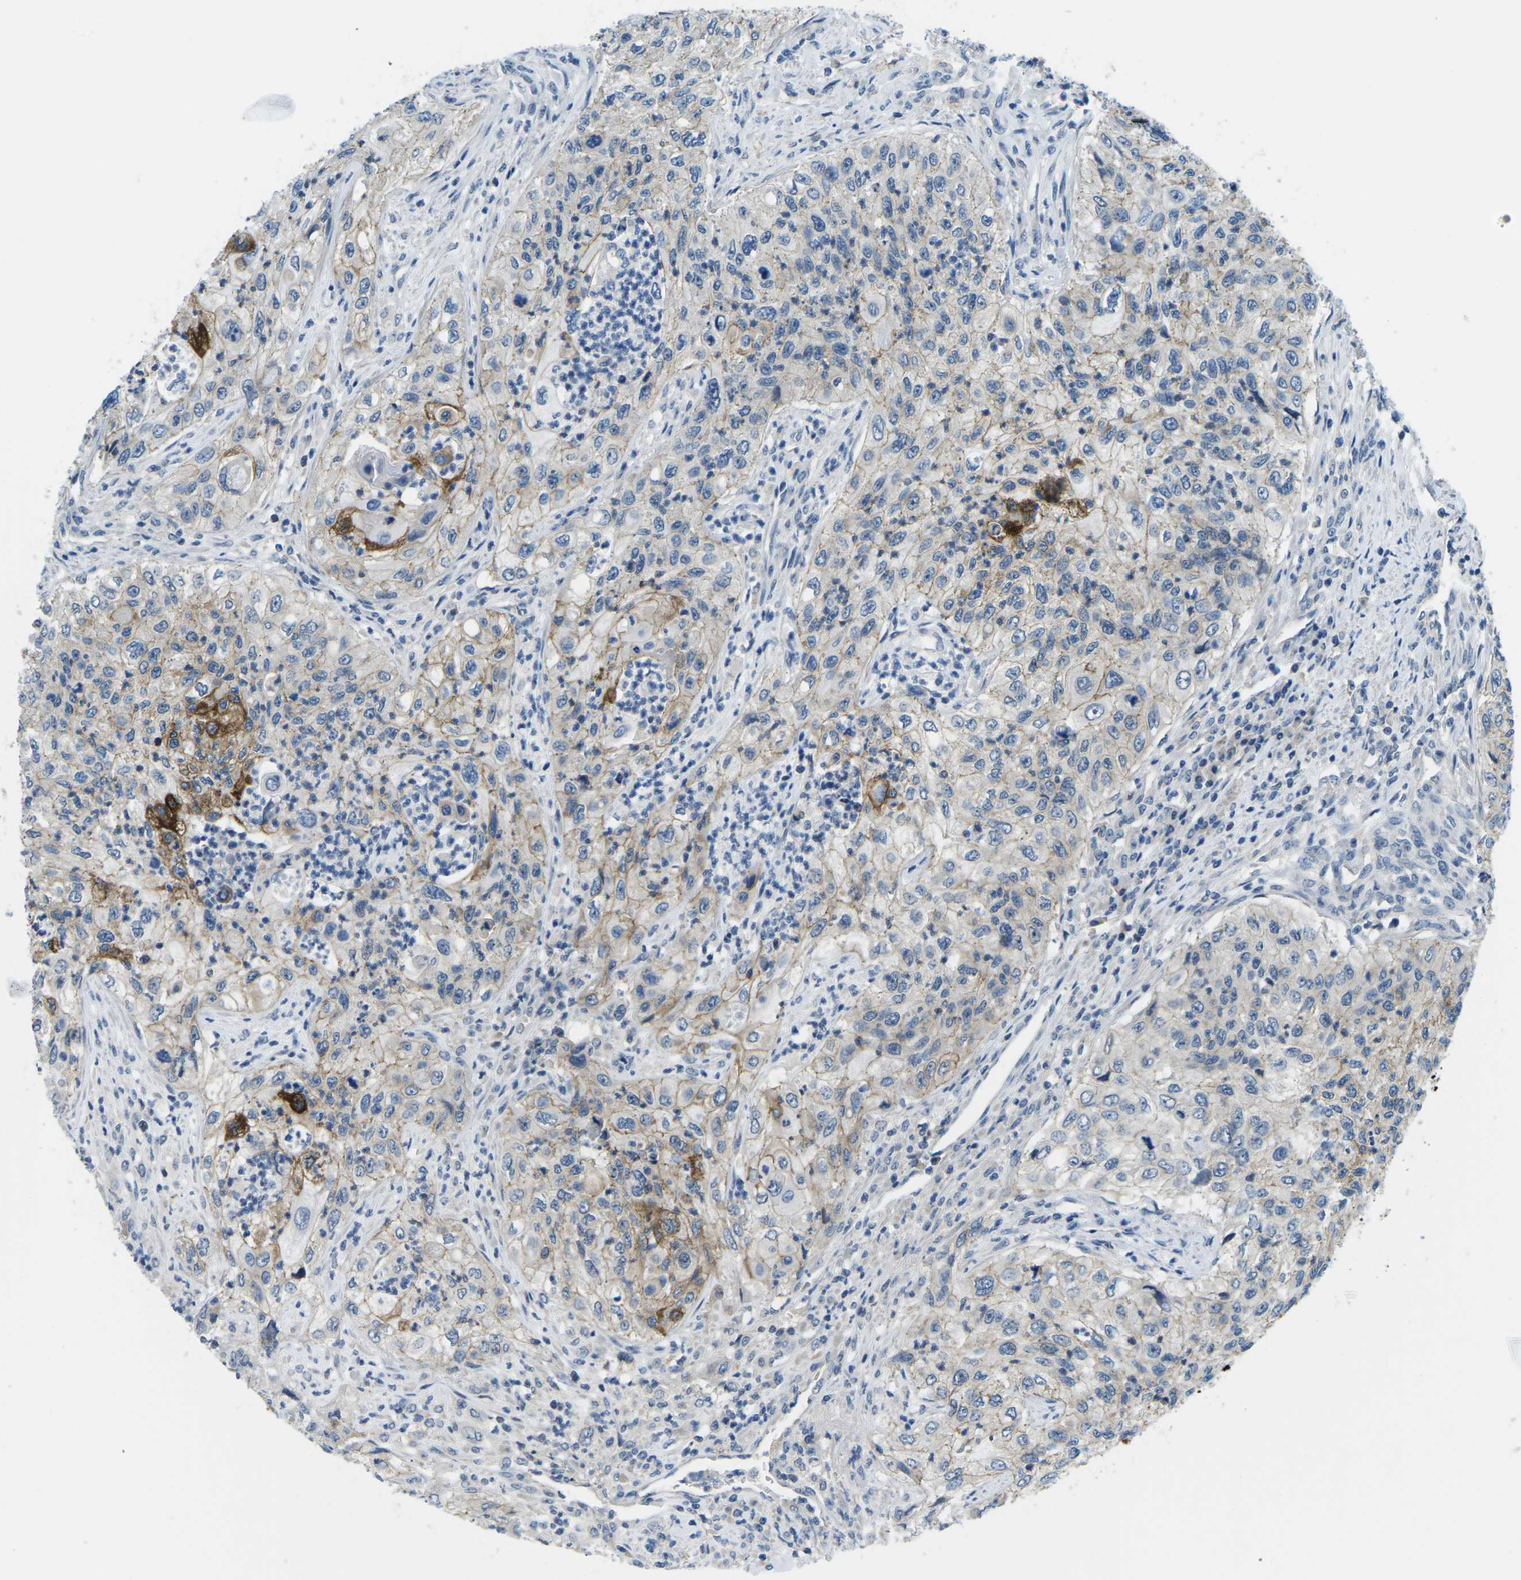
{"staining": {"intensity": "strong", "quantity": "<25%", "location": "cytoplasmic/membranous"}, "tissue": "urothelial cancer", "cell_type": "Tumor cells", "image_type": "cancer", "snomed": [{"axis": "morphology", "description": "Urothelial carcinoma, High grade"}, {"axis": "topography", "description": "Urinary bladder"}], "caption": "A brown stain labels strong cytoplasmic/membranous expression of a protein in urothelial cancer tumor cells. (Stains: DAB (3,3'-diaminobenzidine) in brown, nuclei in blue, Microscopy: brightfield microscopy at high magnification).", "gene": "CTNND1", "patient": {"sex": "female", "age": 60}}